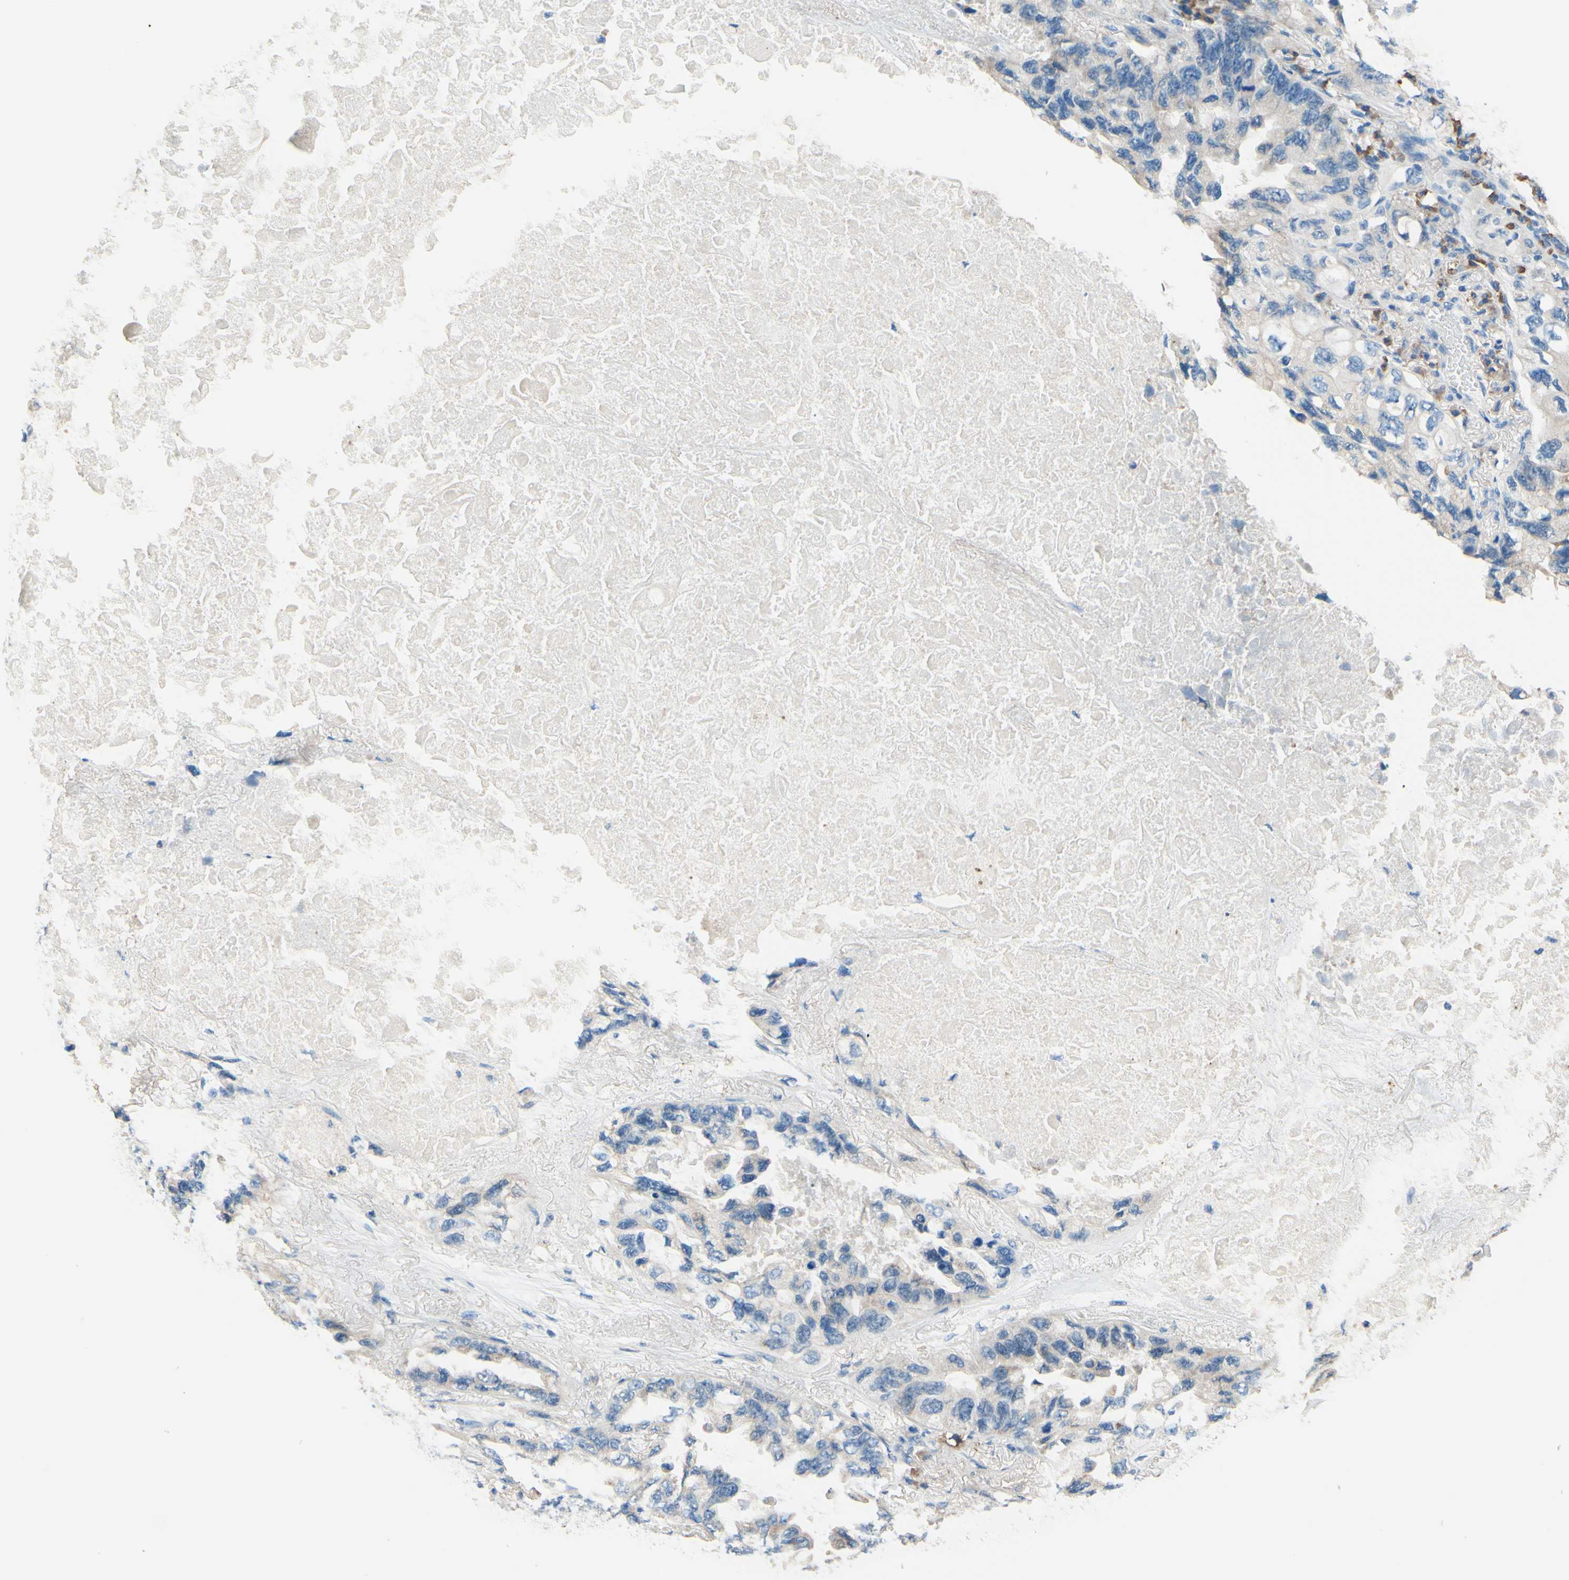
{"staining": {"intensity": "negative", "quantity": "none", "location": "none"}, "tissue": "lung cancer", "cell_type": "Tumor cells", "image_type": "cancer", "snomed": [{"axis": "morphology", "description": "Squamous cell carcinoma, NOS"}, {"axis": "topography", "description": "Lung"}], "caption": "Immunohistochemical staining of human lung cancer exhibits no significant staining in tumor cells.", "gene": "PASD1", "patient": {"sex": "female", "age": 73}}